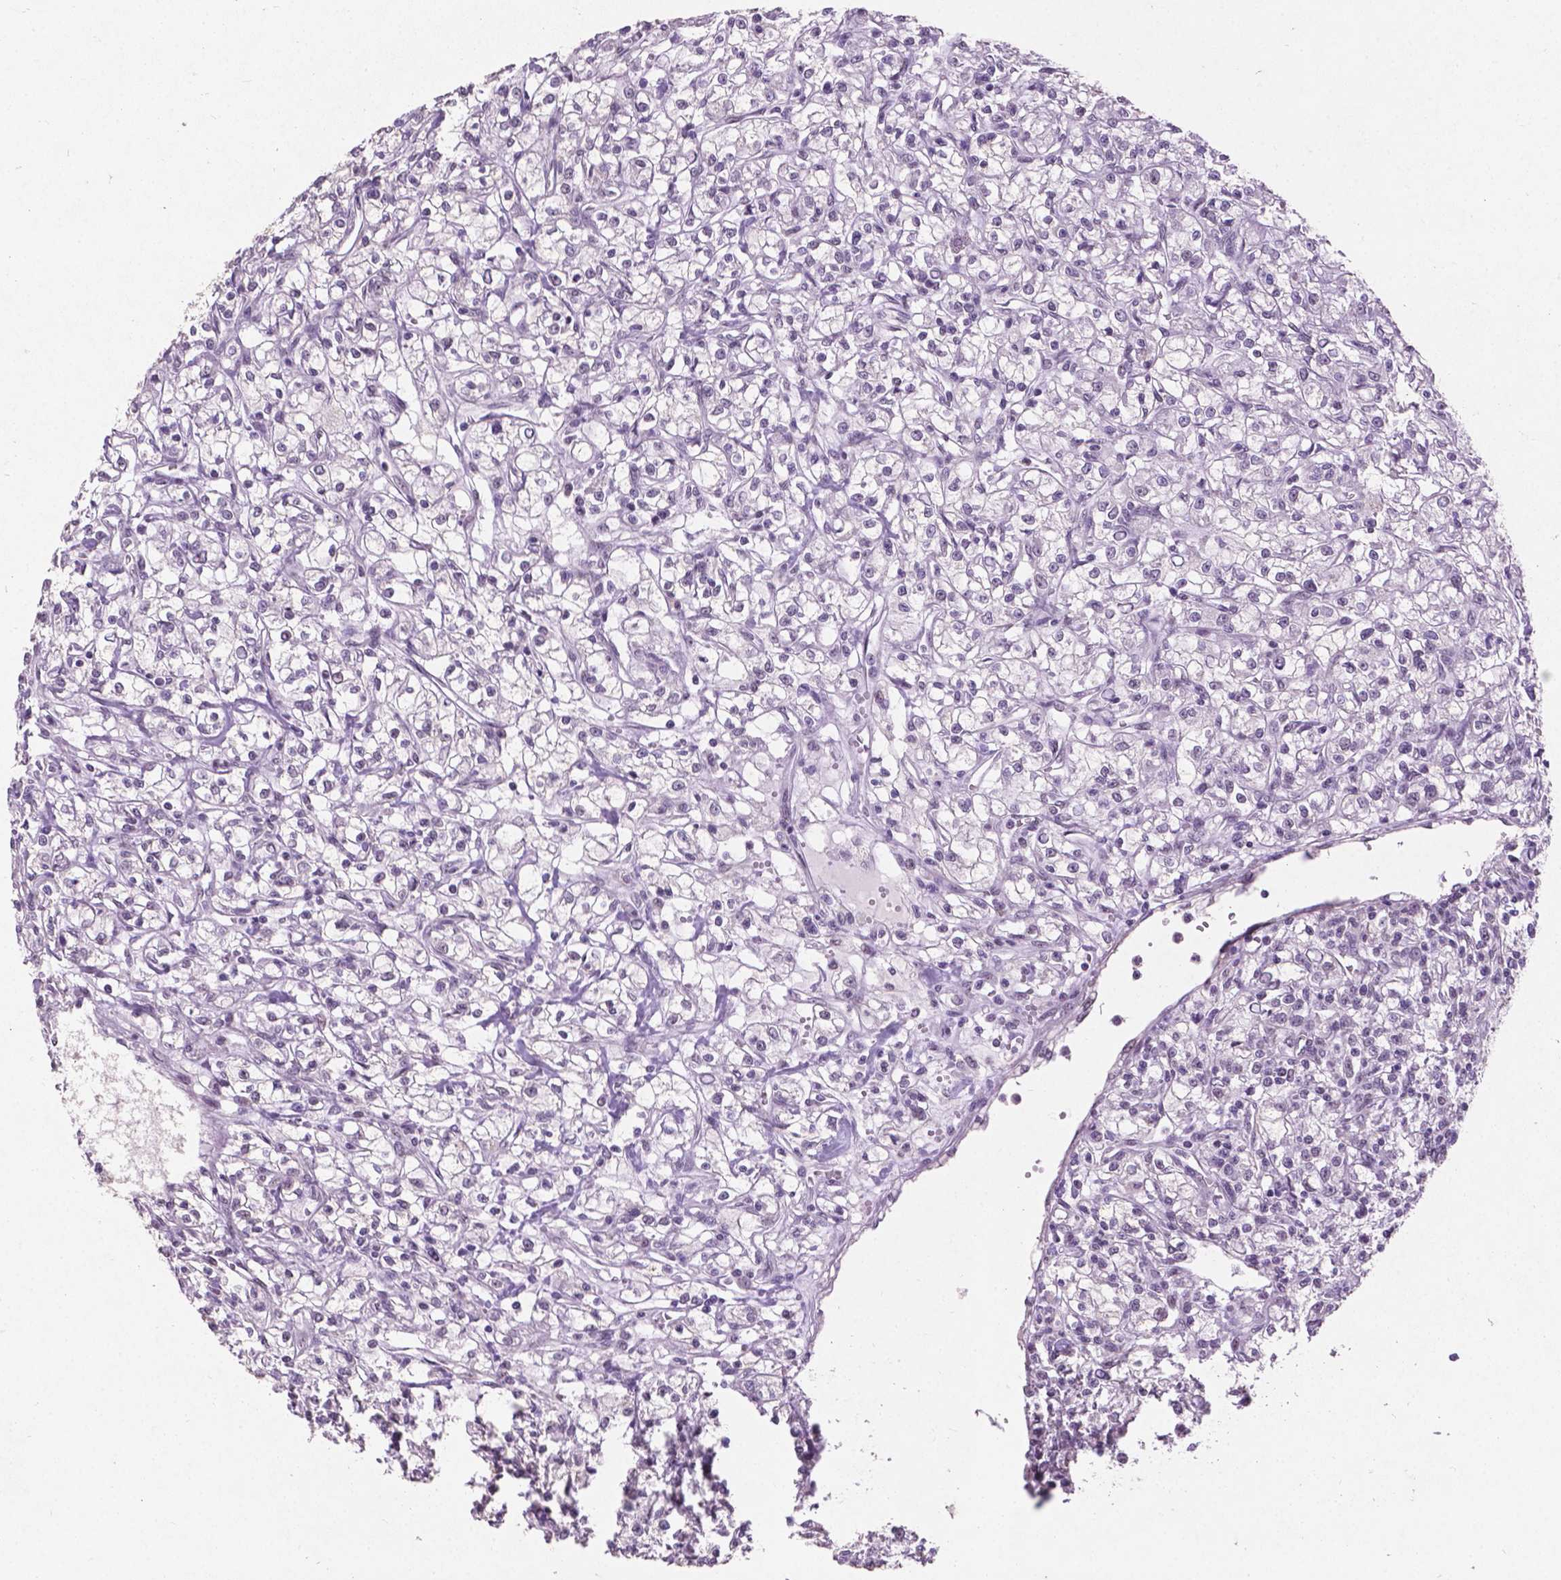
{"staining": {"intensity": "negative", "quantity": "none", "location": "none"}, "tissue": "renal cancer", "cell_type": "Tumor cells", "image_type": "cancer", "snomed": [{"axis": "morphology", "description": "Adenocarcinoma, NOS"}, {"axis": "topography", "description": "Kidney"}], "caption": "Immunohistochemistry of adenocarcinoma (renal) exhibits no expression in tumor cells.", "gene": "COIL", "patient": {"sex": "female", "age": 59}}